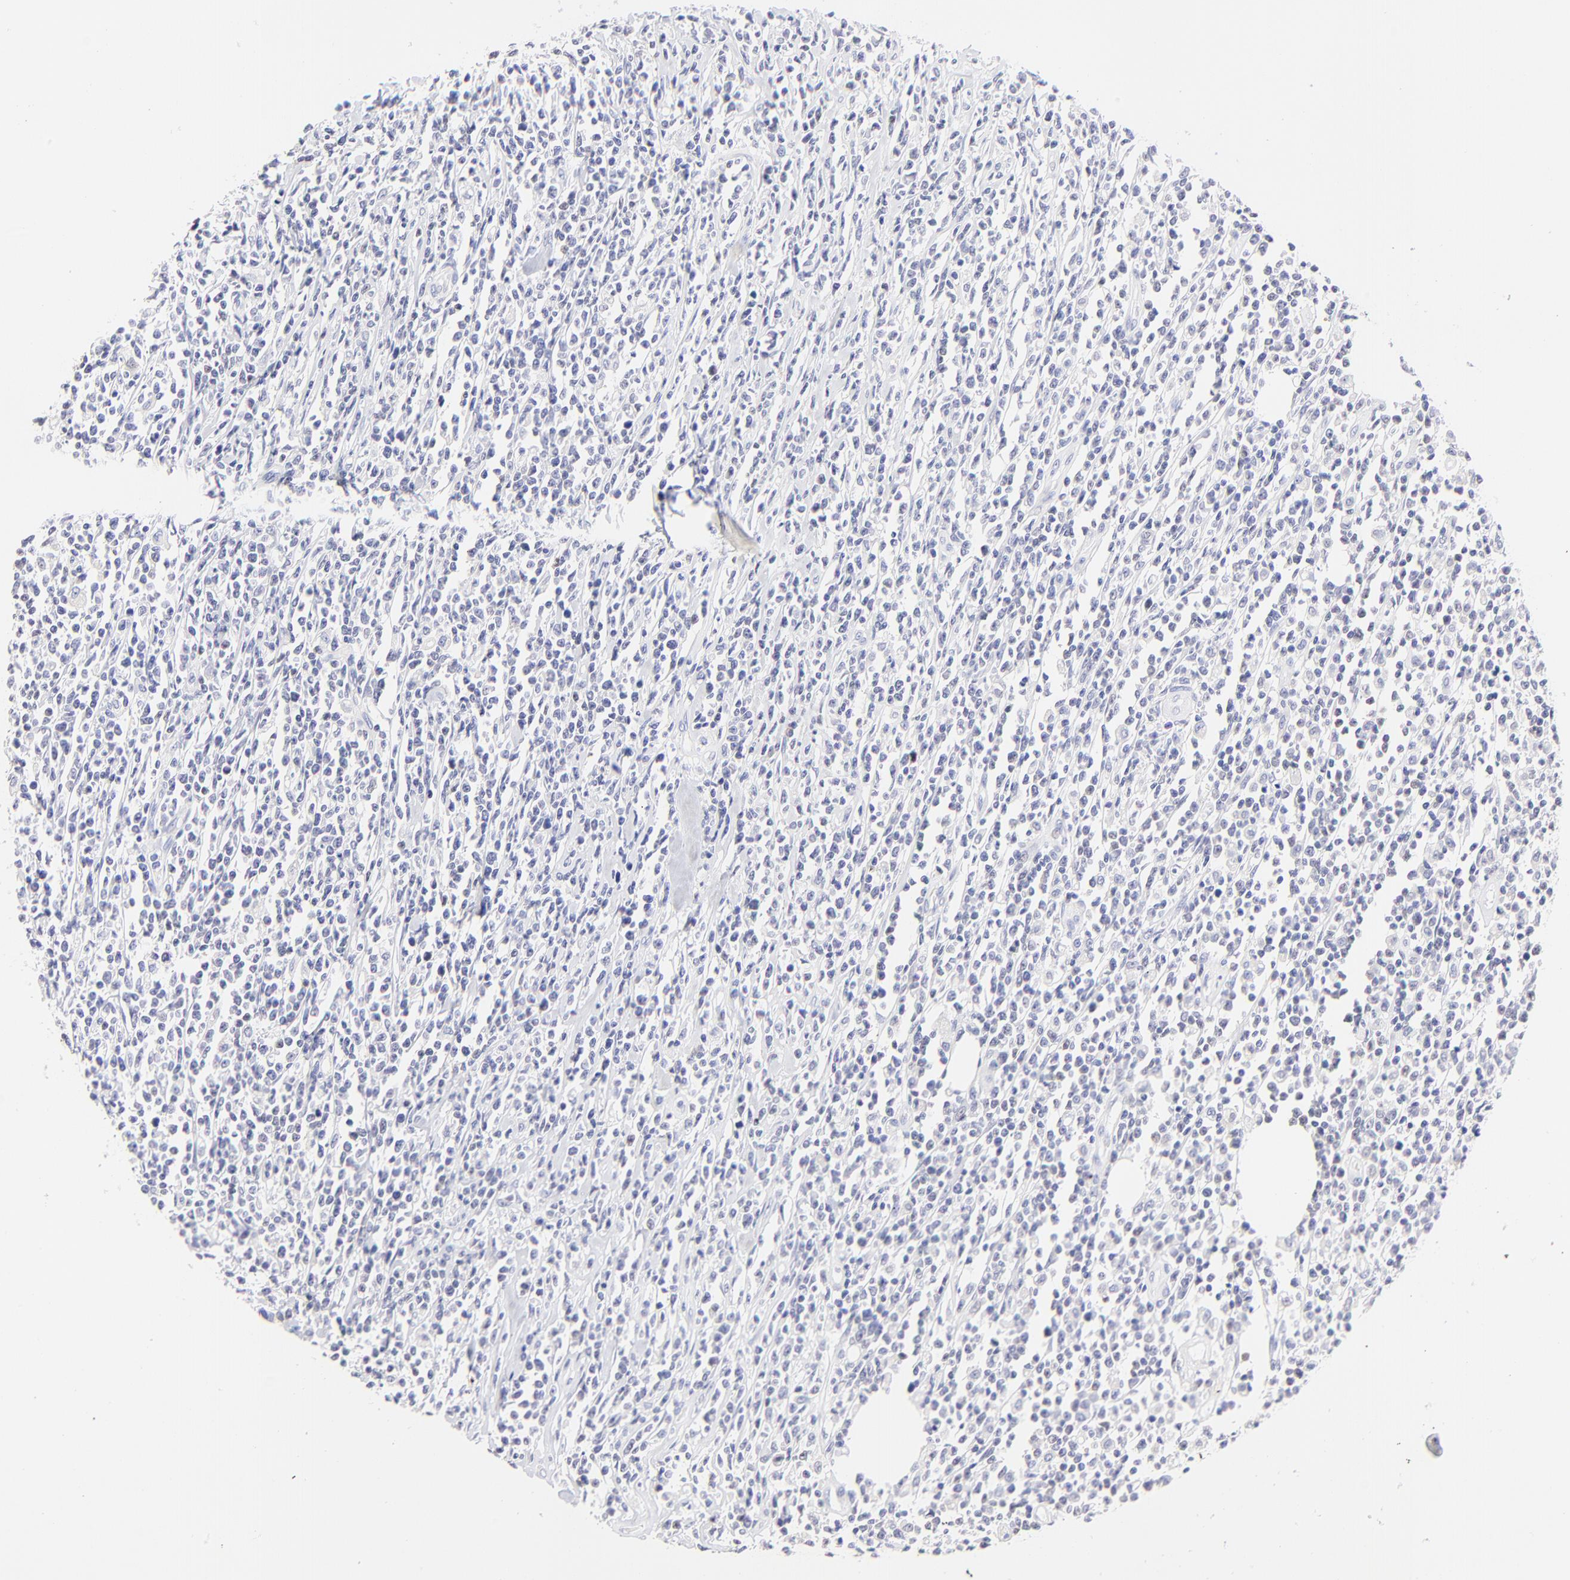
{"staining": {"intensity": "negative", "quantity": "none", "location": "none"}, "tissue": "lymphoma", "cell_type": "Tumor cells", "image_type": "cancer", "snomed": [{"axis": "morphology", "description": "Malignant lymphoma, non-Hodgkin's type, High grade"}, {"axis": "topography", "description": "Colon"}], "caption": "Human lymphoma stained for a protein using immunohistochemistry demonstrates no expression in tumor cells.", "gene": "RAB3A", "patient": {"sex": "male", "age": 82}}